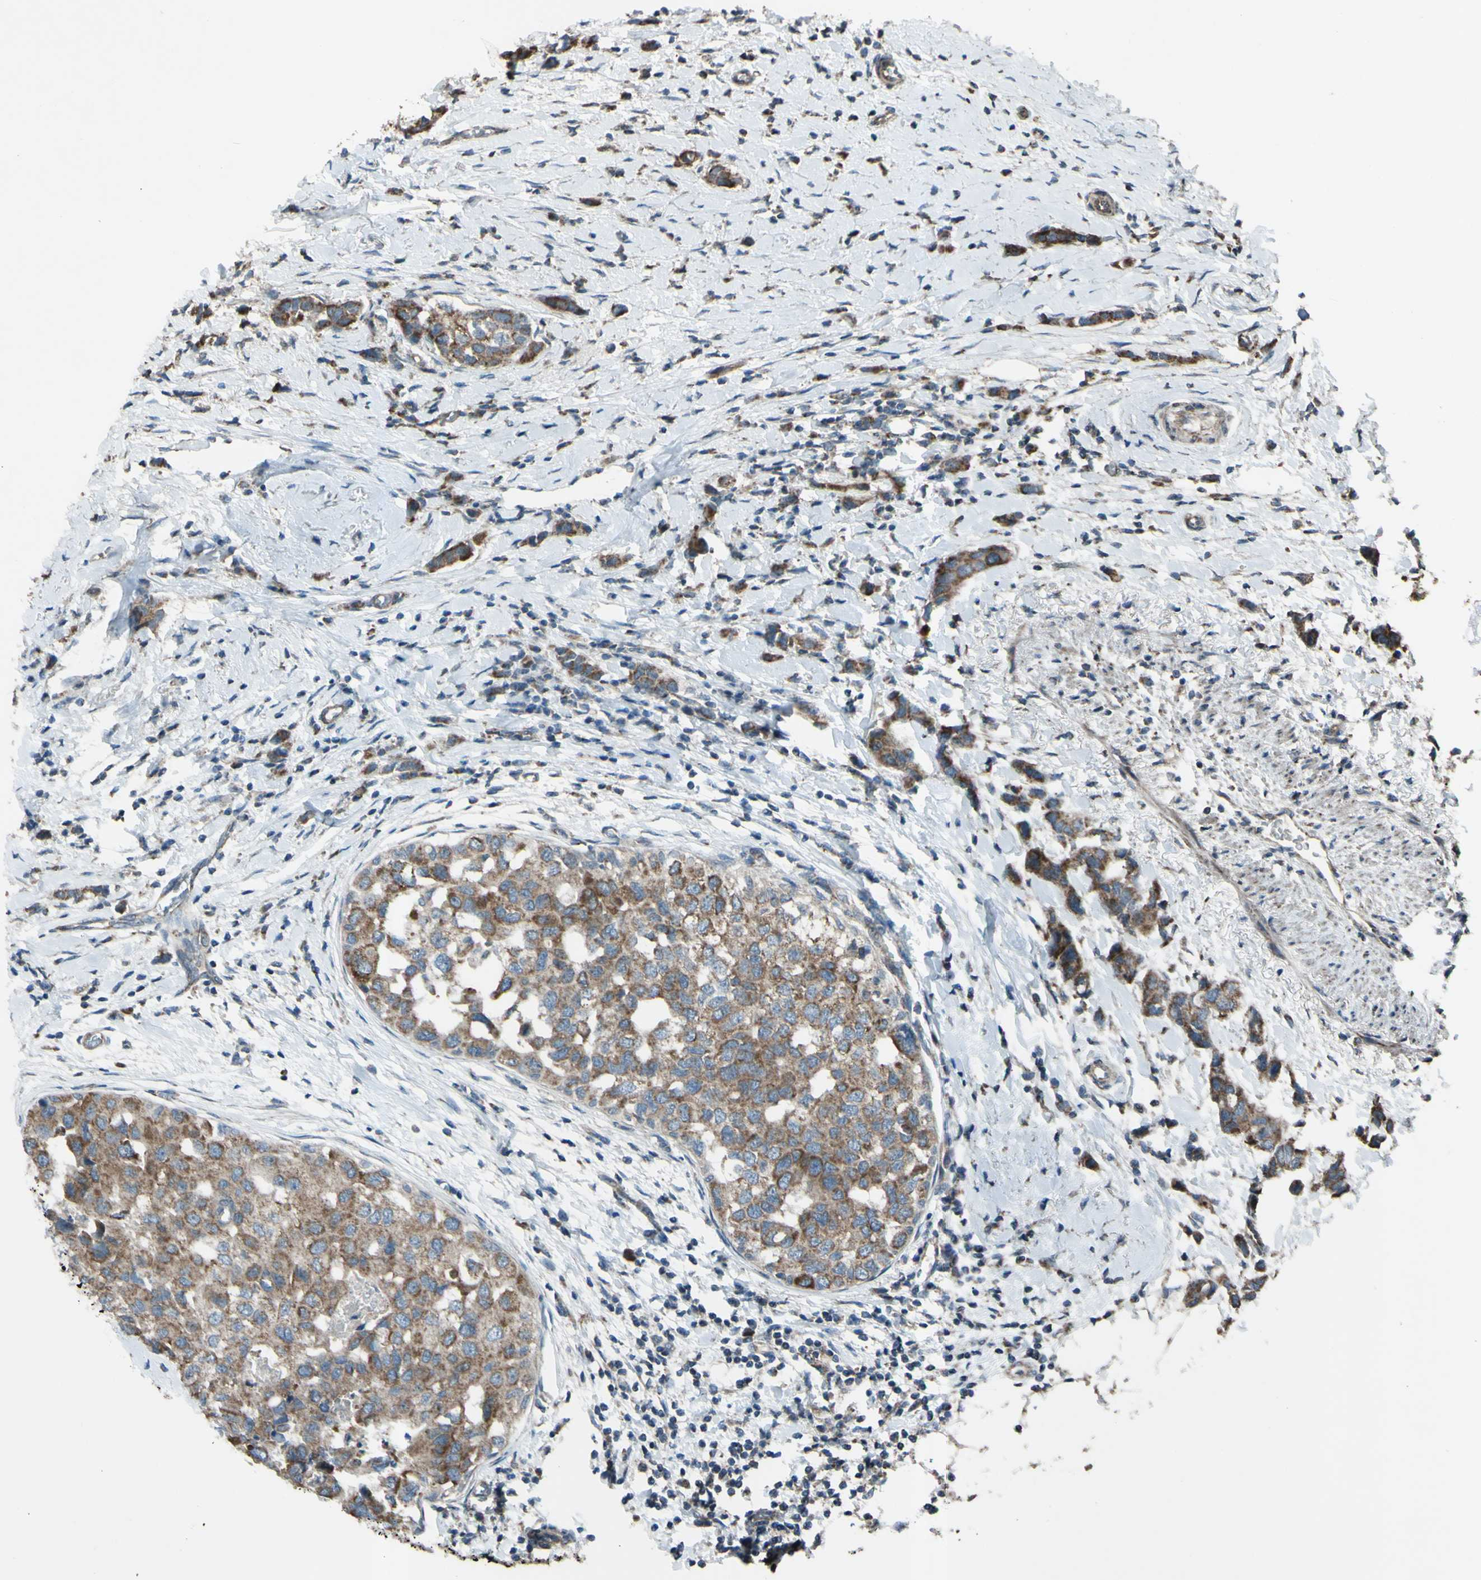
{"staining": {"intensity": "moderate", "quantity": ">75%", "location": "cytoplasmic/membranous"}, "tissue": "breast cancer", "cell_type": "Tumor cells", "image_type": "cancer", "snomed": [{"axis": "morphology", "description": "Normal tissue, NOS"}, {"axis": "morphology", "description": "Duct carcinoma"}, {"axis": "topography", "description": "Breast"}], "caption": "The image reveals immunohistochemical staining of breast cancer (infiltrating ductal carcinoma). There is moderate cytoplasmic/membranous staining is seen in about >75% of tumor cells. The staining was performed using DAB, with brown indicating positive protein expression. Nuclei are stained blue with hematoxylin.", "gene": "ACOT8", "patient": {"sex": "female", "age": 50}}